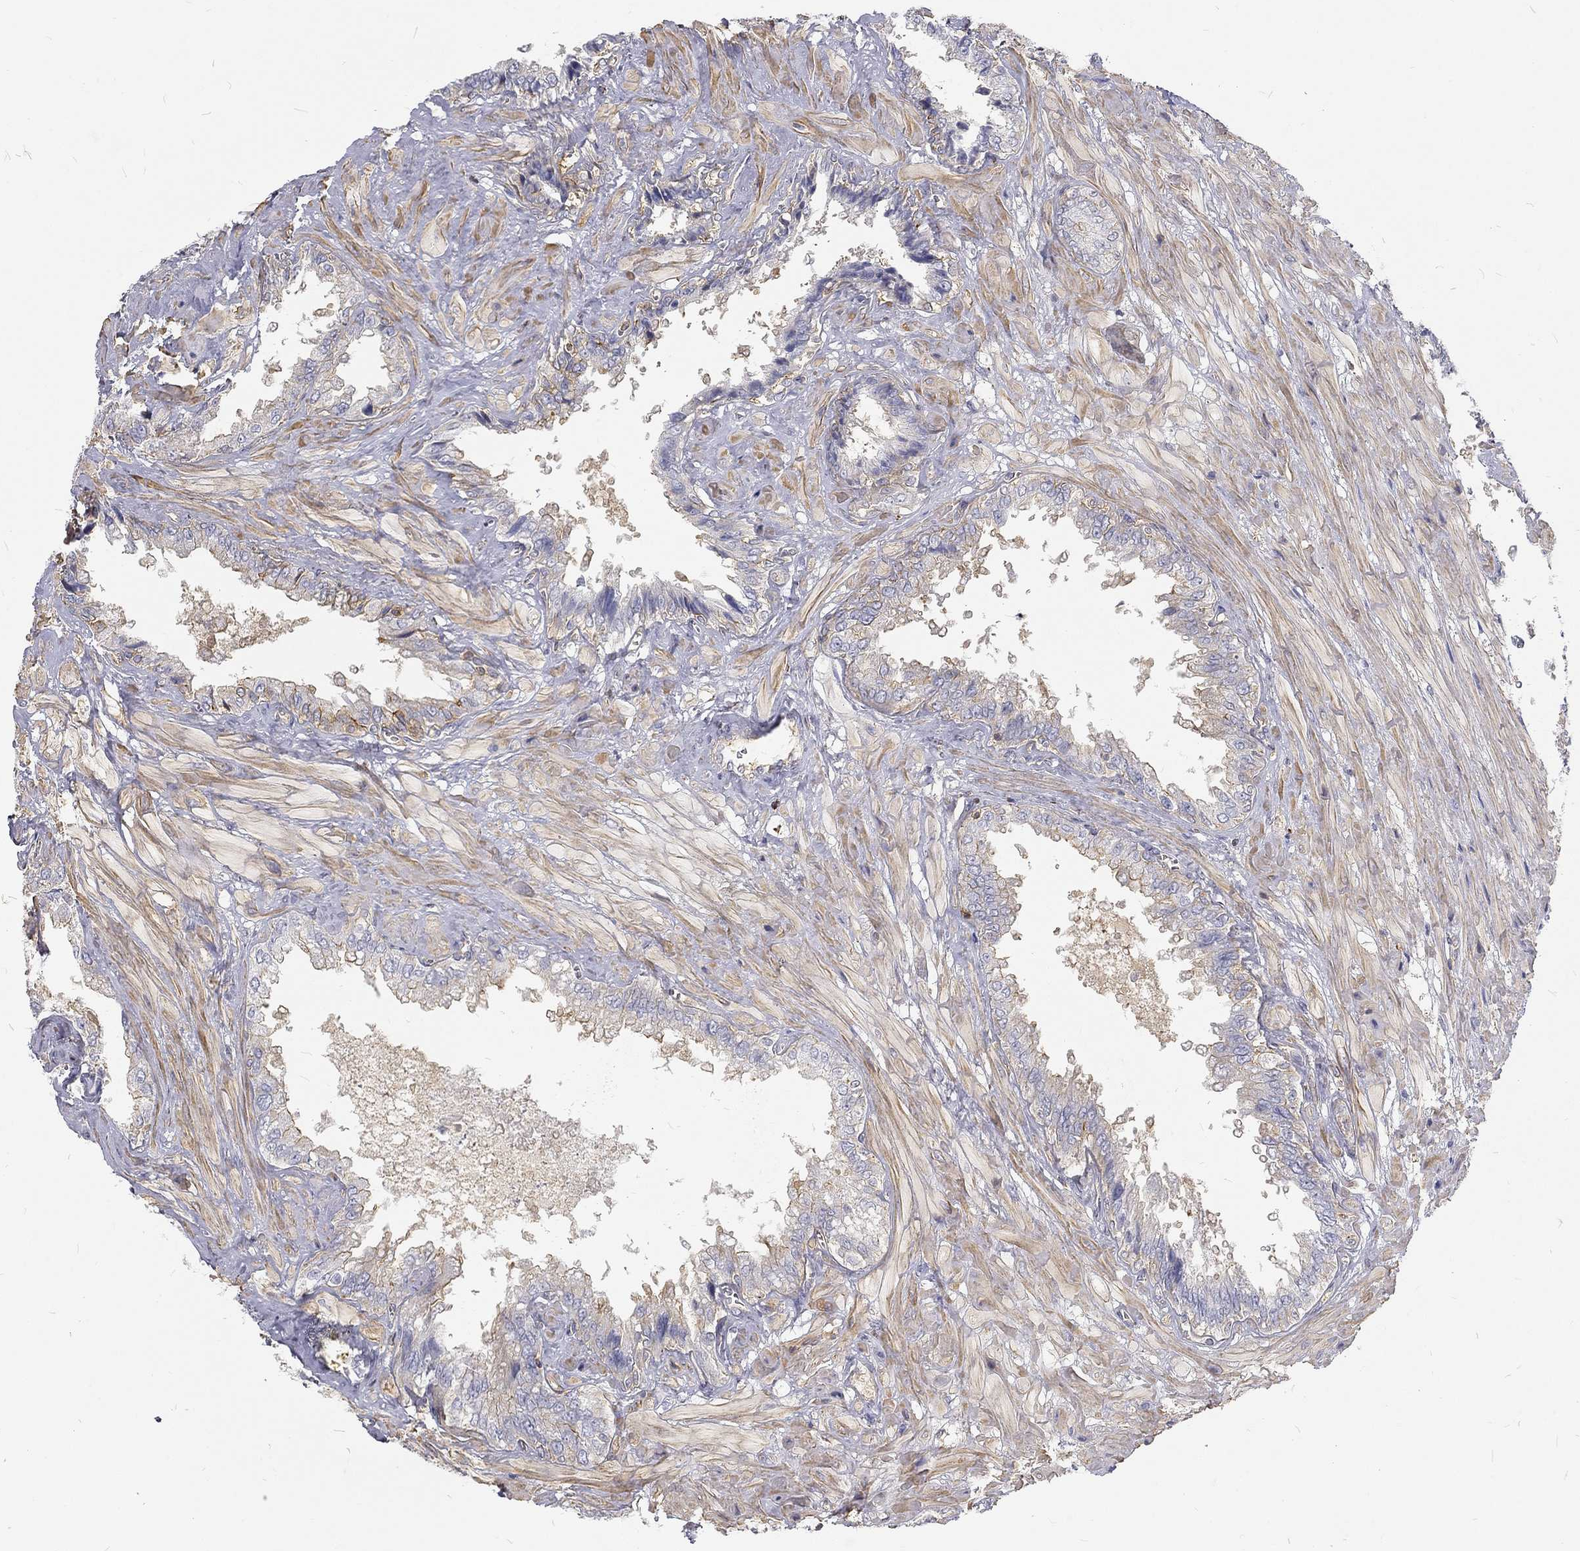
{"staining": {"intensity": "moderate", "quantity": ">75%", "location": "cytoplasmic/membranous"}, "tissue": "seminal vesicle", "cell_type": "Glandular cells", "image_type": "normal", "snomed": [{"axis": "morphology", "description": "Normal tissue, NOS"}, {"axis": "topography", "description": "Seminal veicle"}], "caption": "Glandular cells exhibit medium levels of moderate cytoplasmic/membranous staining in approximately >75% of cells in normal human seminal vesicle. Nuclei are stained in blue.", "gene": "MTMR11", "patient": {"sex": "male", "age": 67}}